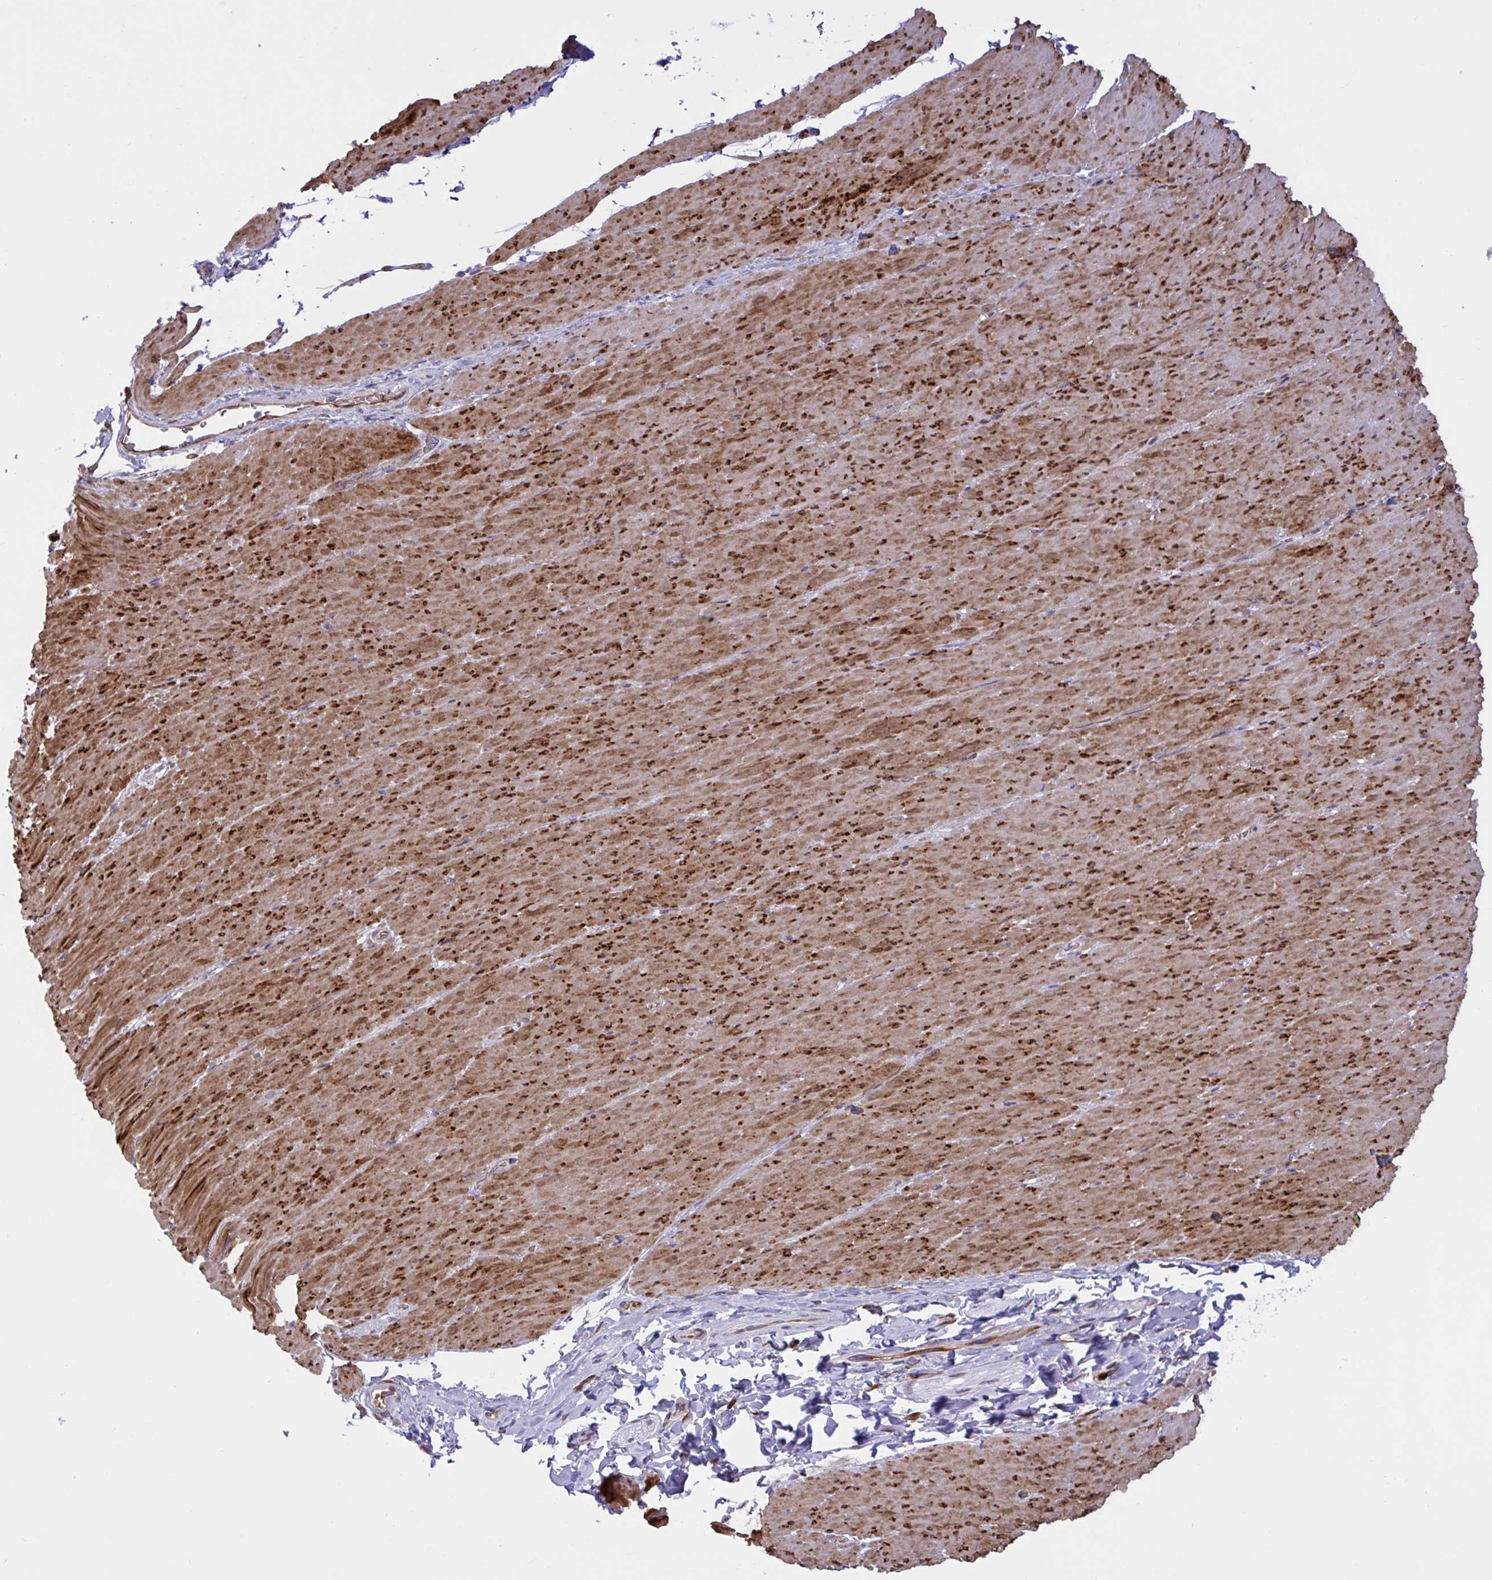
{"staining": {"intensity": "moderate", "quantity": "25%-75%", "location": "cytoplasmic/membranous"}, "tissue": "smooth muscle", "cell_type": "Smooth muscle cells", "image_type": "normal", "snomed": [{"axis": "morphology", "description": "Normal tissue, NOS"}, {"axis": "topography", "description": "Smooth muscle"}, {"axis": "topography", "description": "Rectum"}], "caption": "Moderate cytoplasmic/membranous staining for a protein is appreciated in approximately 25%-75% of smooth muscle cells of normal smooth muscle using IHC.", "gene": "EML1", "patient": {"sex": "male", "age": 53}}